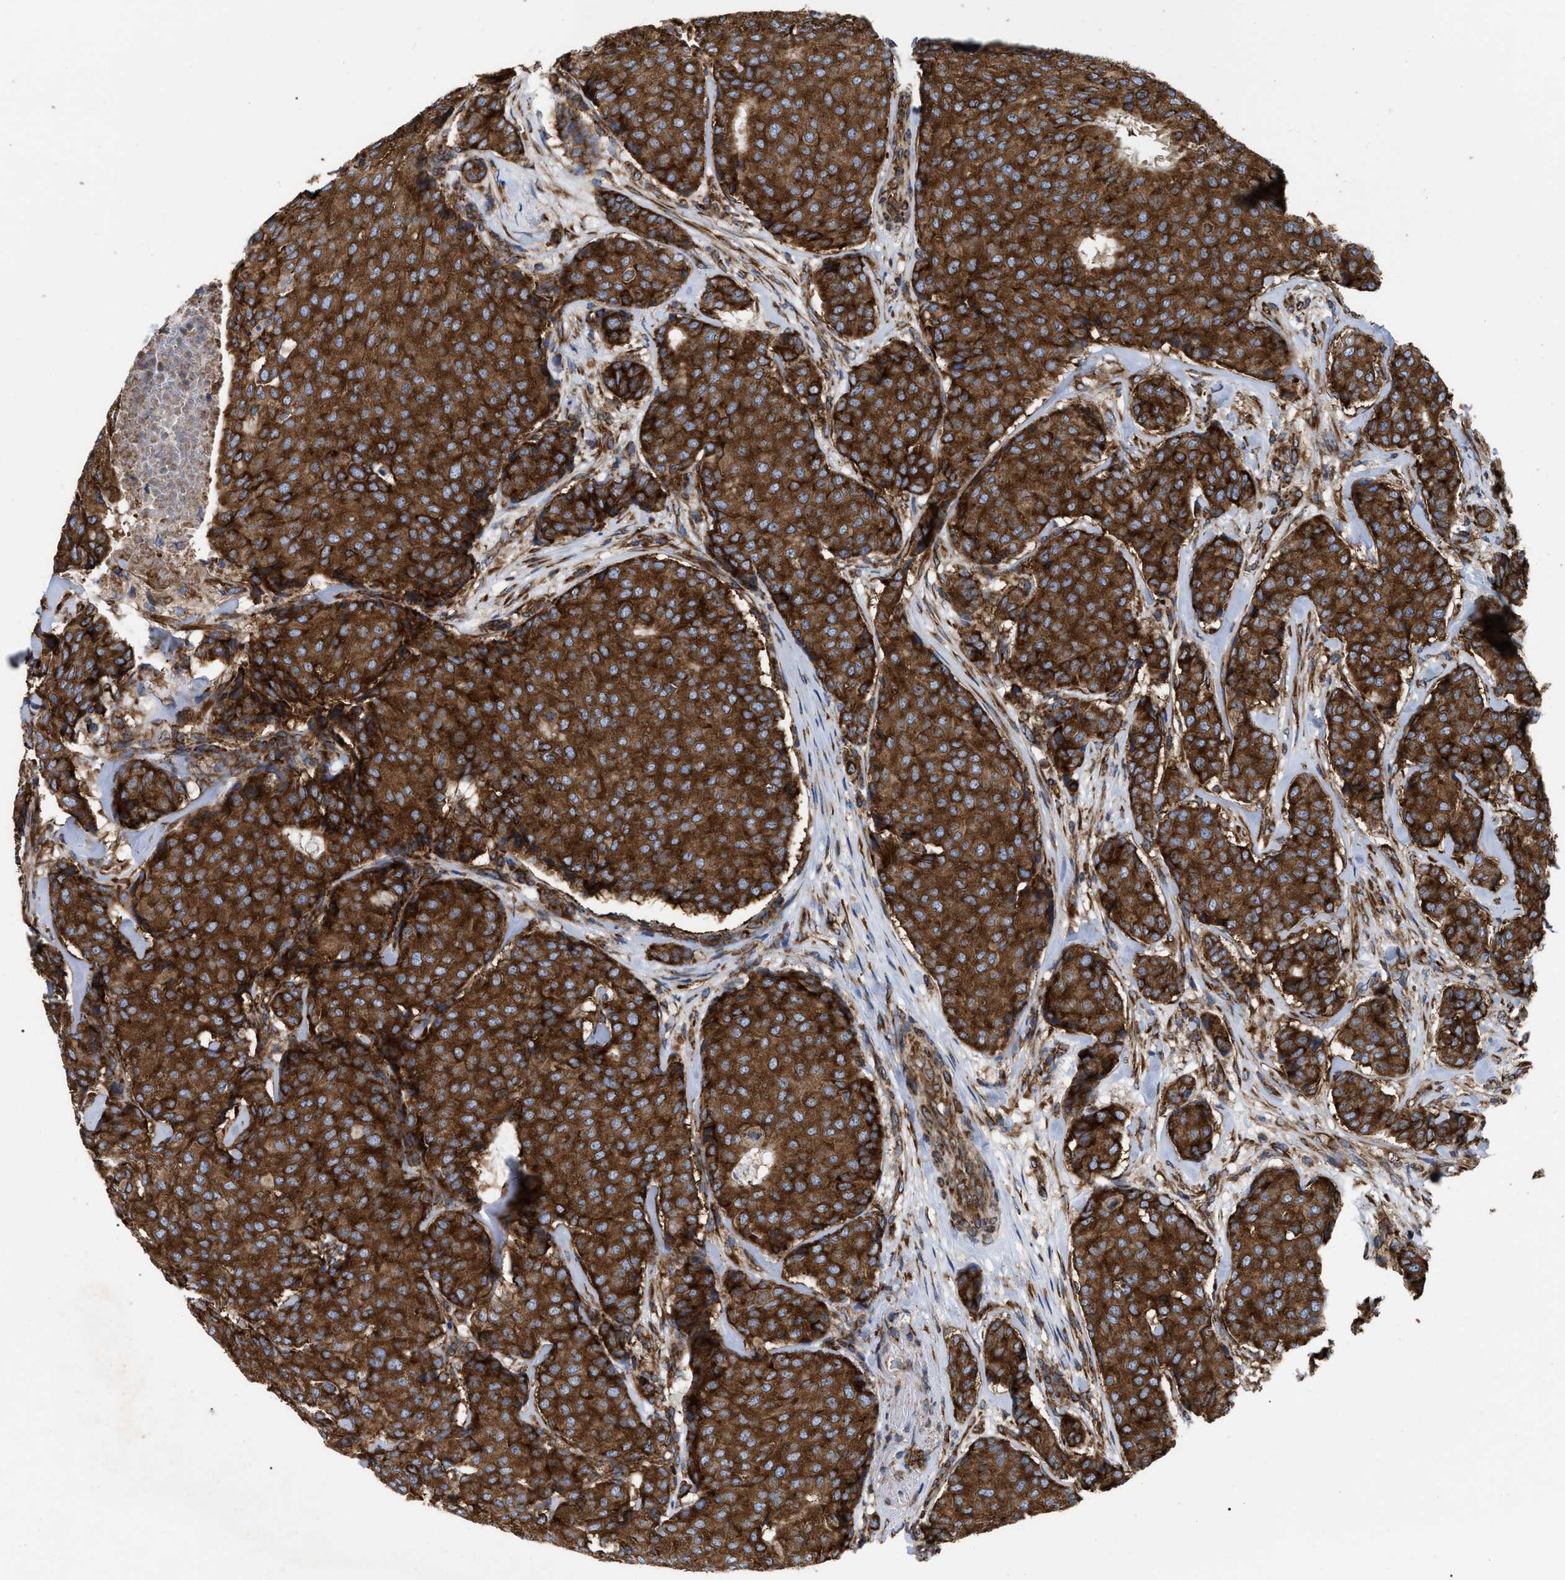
{"staining": {"intensity": "strong", "quantity": ">75%", "location": "cytoplasmic/membranous"}, "tissue": "breast cancer", "cell_type": "Tumor cells", "image_type": "cancer", "snomed": [{"axis": "morphology", "description": "Duct carcinoma"}, {"axis": "topography", "description": "Breast"}], "caption": "Protein analysis of breast cancer (infiltrating ductal carcinoma) tissue displays strong cytoplasmic/membranous positivity in about >75% of tumor cells.", "gene": "FAM120A", "patient": {"sex": "female", "age": 75}}